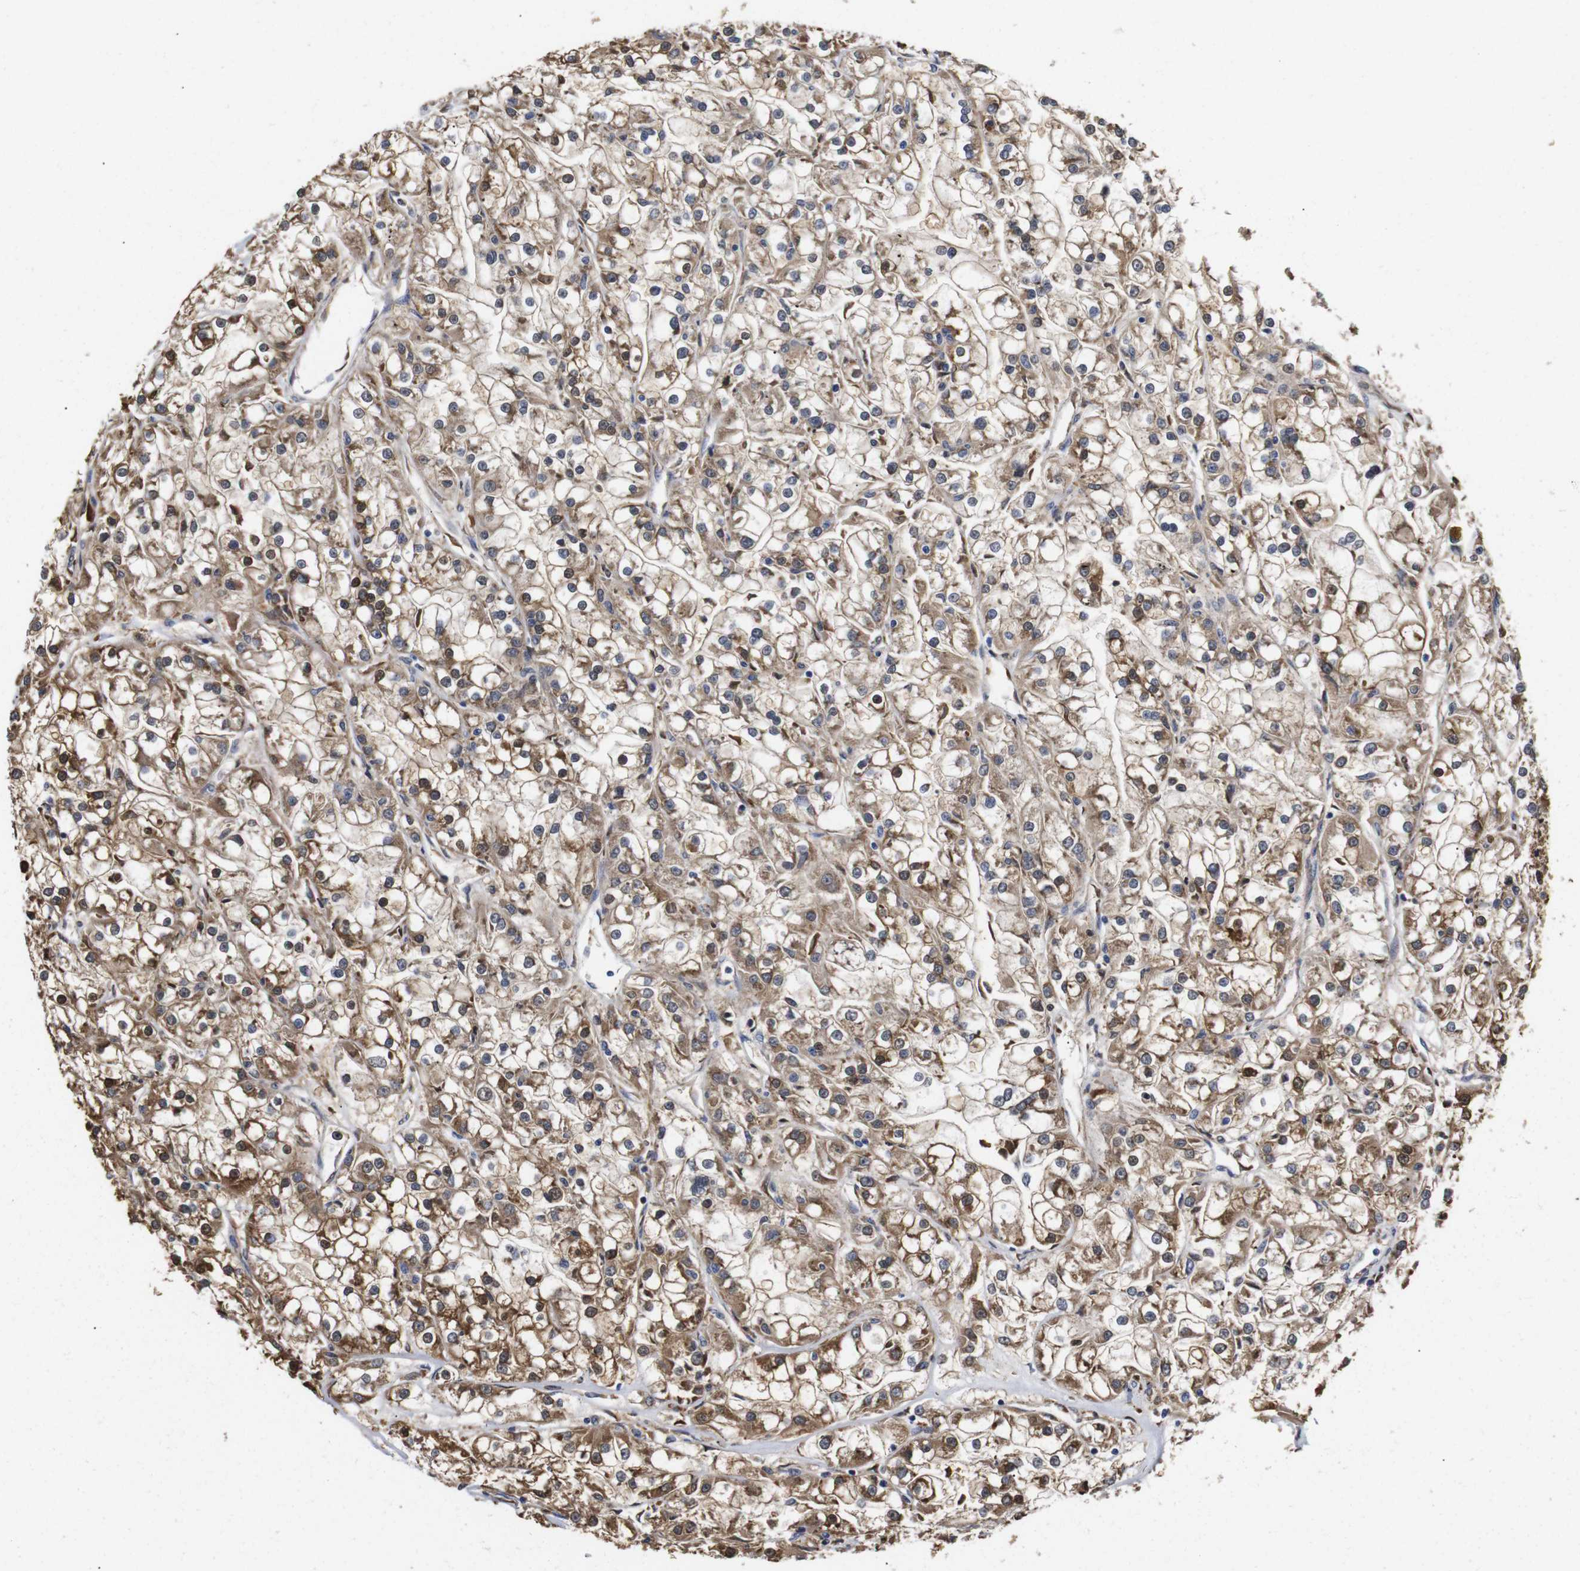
{"staining": {"intensity": "moderate", "quantity": ">75%", "location": "cytoplasmic/membranous"}, "tissue": "renal cancer", "cell_type": "Tumor cells", "image_type": "cancer", "snomed": [{"axis": "morphology", "description": "Adenocarcinoma, NOS"}, {"axis": "topography", "description": "Kidney"}], "caption": "Tumor cells exhibit moderate cytoplasmic/membranous staining in about >75% of cells in renal cancer (adenocarcinoma). The staining is performed using DAB (3,3'-diaminobenzidine) brown chromogen to label protein expression. The nuclei are counter-stained blue using hematoxylin.", "gene": "LRRCC1", "patient": {"sex": "female", "age": 52}}